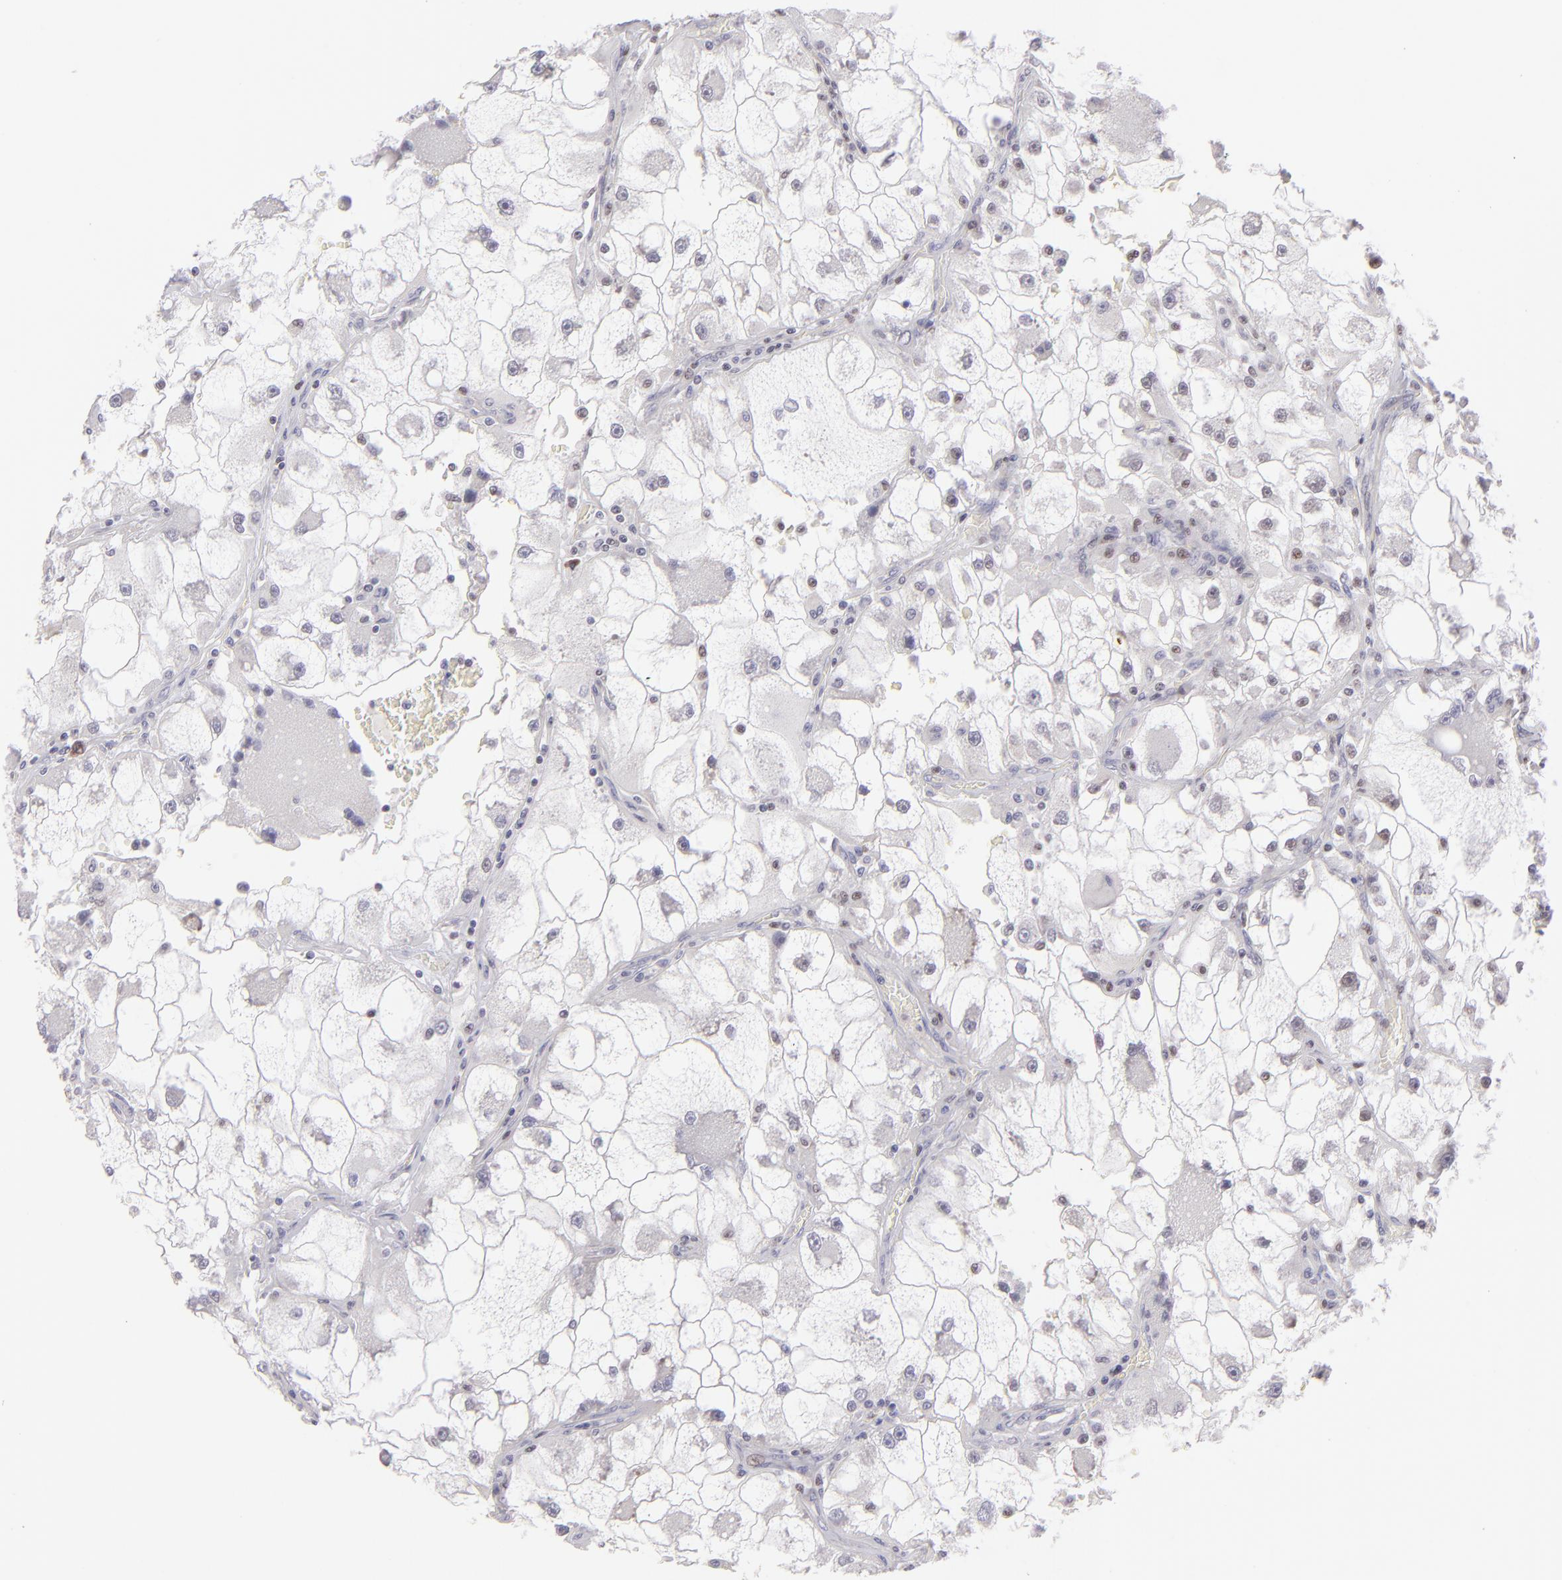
{"staining": {"intensity": "negative", "quantity": "none", "location": "none"}, "tissue": "renal cancer", "cell_type": "Tumor cells", "image_type": "cancer", "snomed": [{"axis": "morphology", "description": "Adenocarcinoma, NOS"}, {"axis": "topography", "description": "Kidney"}], "caption": "Tumor cells show no significant positivity in renal adenocarcinoma.", "gene": "POU2F1", "patient": {"sex": "female", "age": 73}}